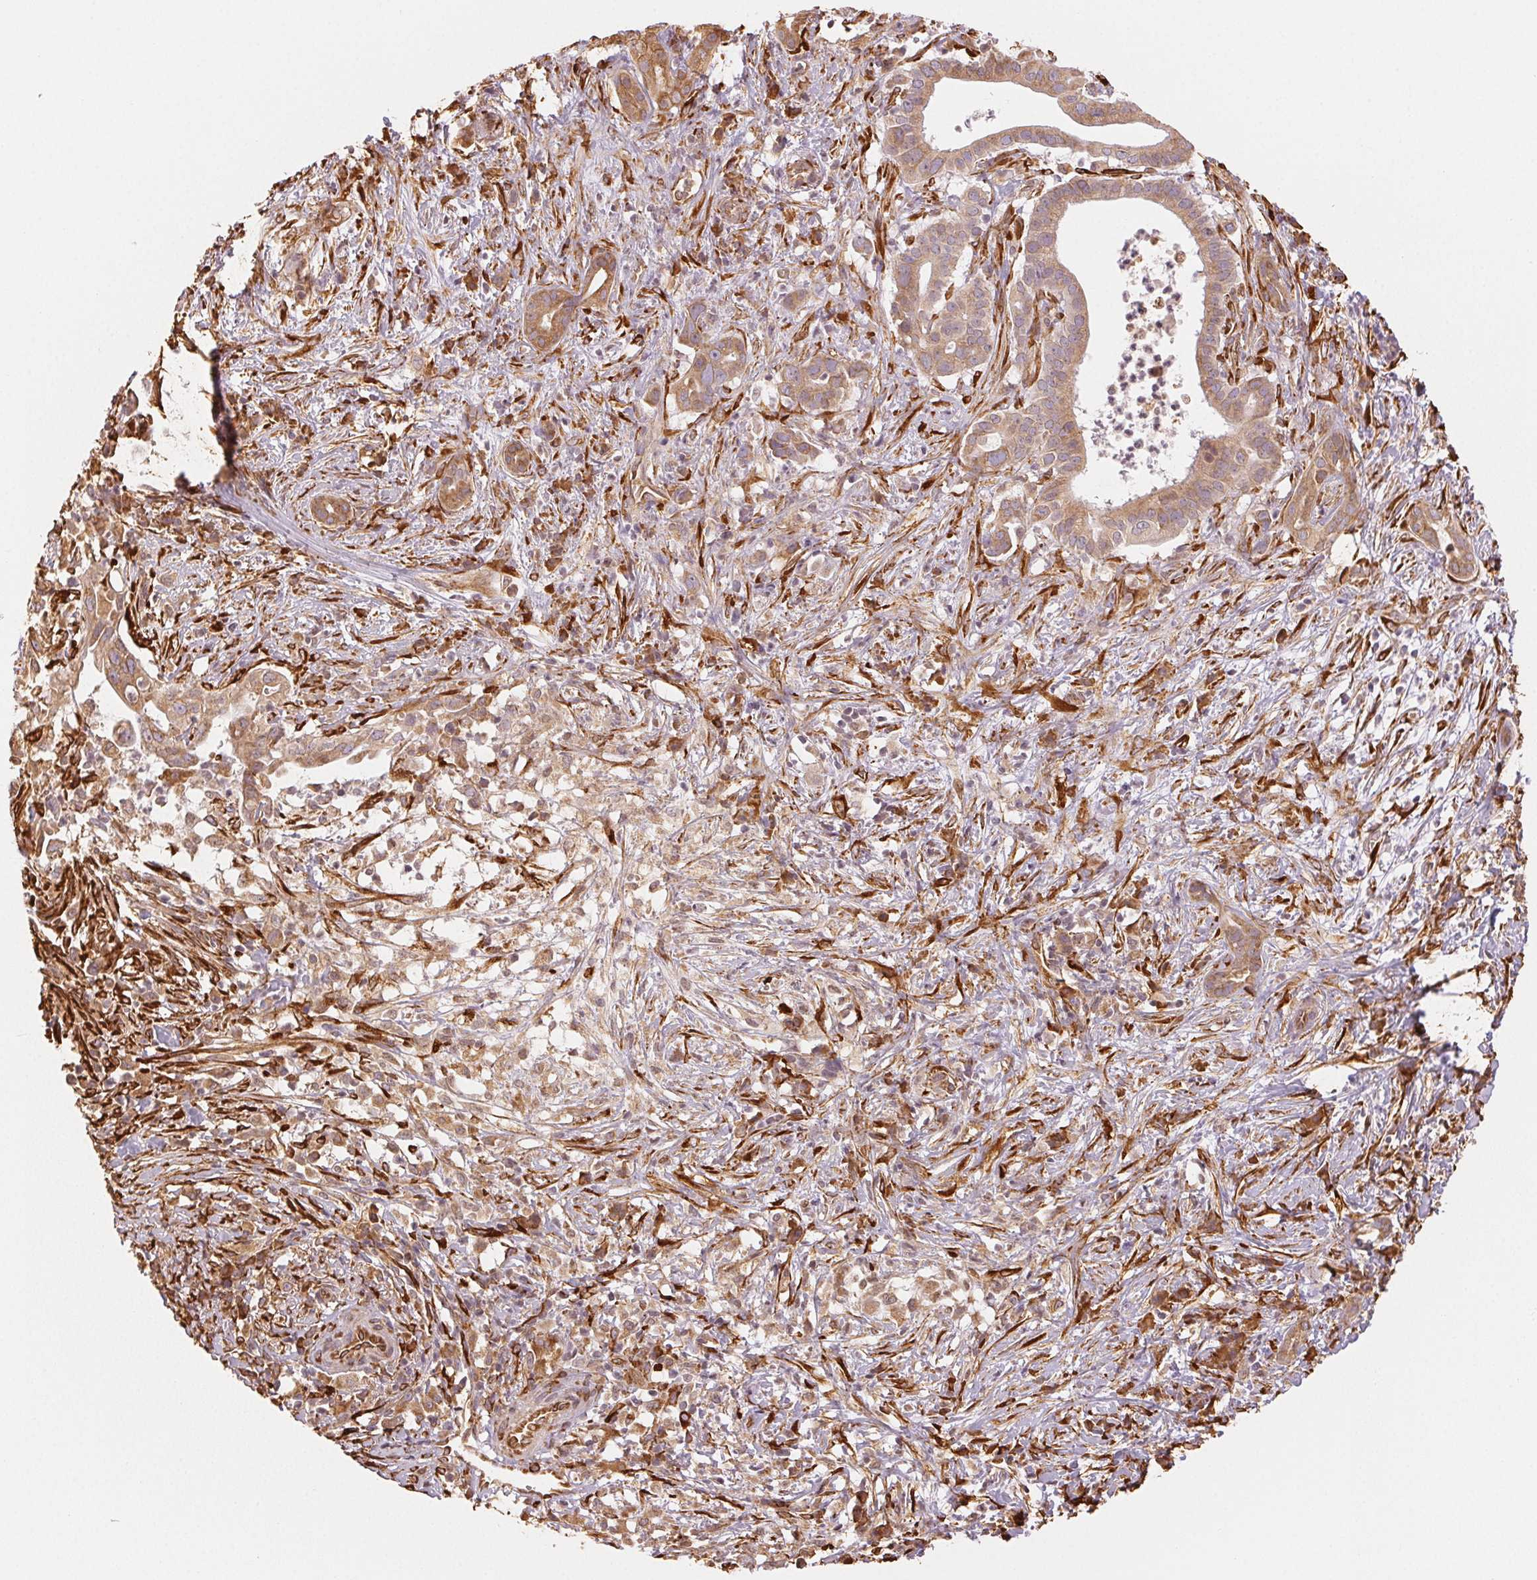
{"staining": {"intensity": "moderate", "quantity": ">75%", "location": "cytoplasmic/membranous"}, "tissue": "pancreatic cancer", "cell_type": "Tumor cells", "image_type": "cancer", "snomed": [{"axis": "morphology", "description": "Adenocarcinoma, NOS"}, {"axis": "topography", "description": "Pancreas"}], "caption": "Immunohistochemistry (IHC) of human pancreatic cancer exhibits medium levels of moderate cytoplasmic/membranous staining in about >75% of tumor cells.", "gene": "RCN3", "patient": {"sex": "male", "age": 61}}